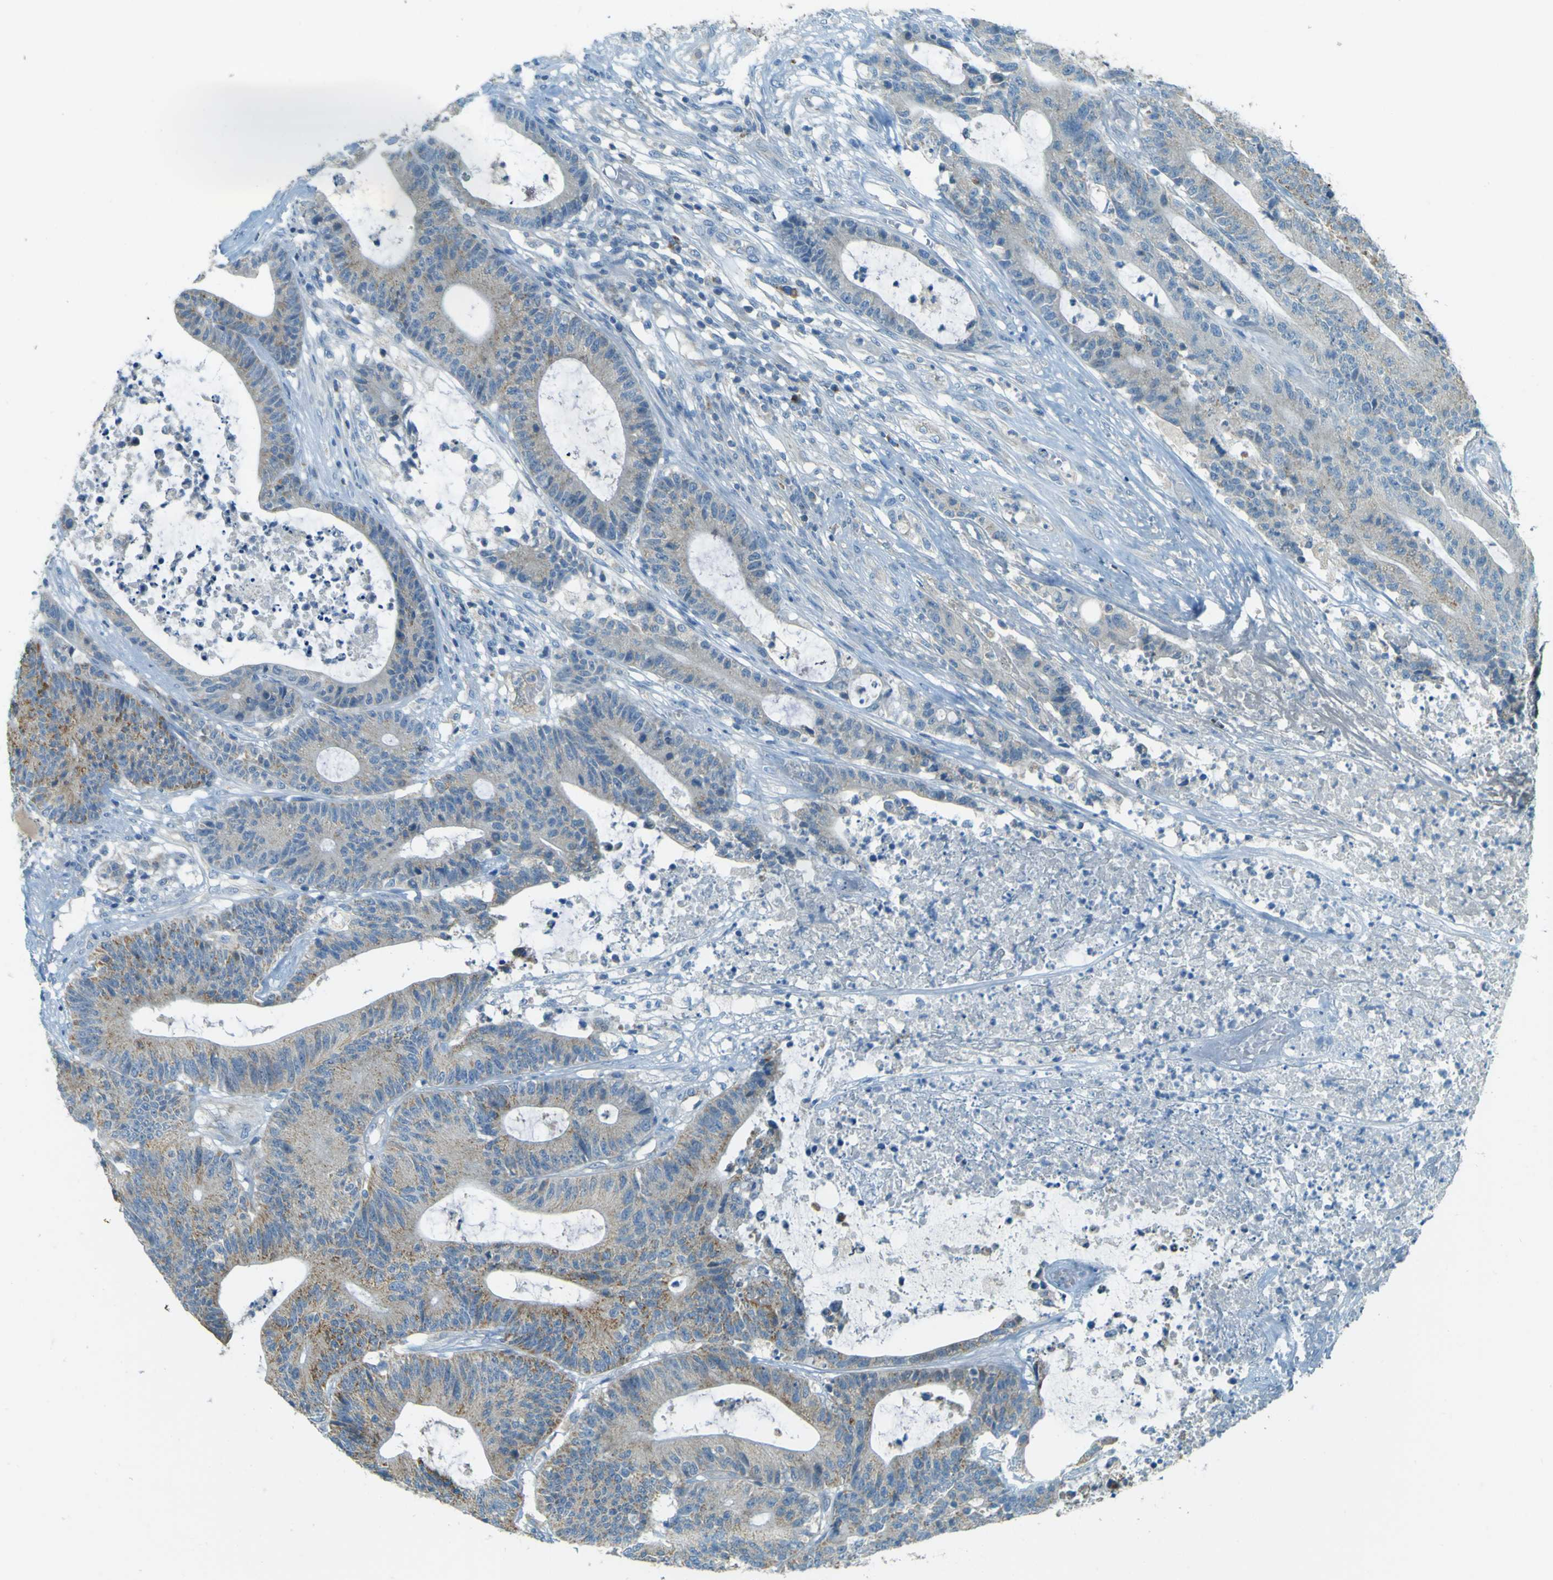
{"staining": {"intensity": "weak", "quantity": "25%-75%", "location": "cytoplasmic/membranous"}, "tissue": "colorectal cancer", "cell_type": "Tumor cells", "image_type": "cancer", "snomed": [{"axis": "morphology", "description": "Adenocarcinoma, NOS"}, {"axis": "topography", "description": "Rectum"}], "caption": "A photomicrograph of colorectal adenocarcinoma stained for a protein exhibits weak cytoplasmic/membranous brown staining in tumor cells. The staining was performed using DAB, with brown indicating positive protein expression. Nuclei are stained blue with hematoxylin.", "gene": "FKTN", "patient": {"sex": "female", "age": 67}}